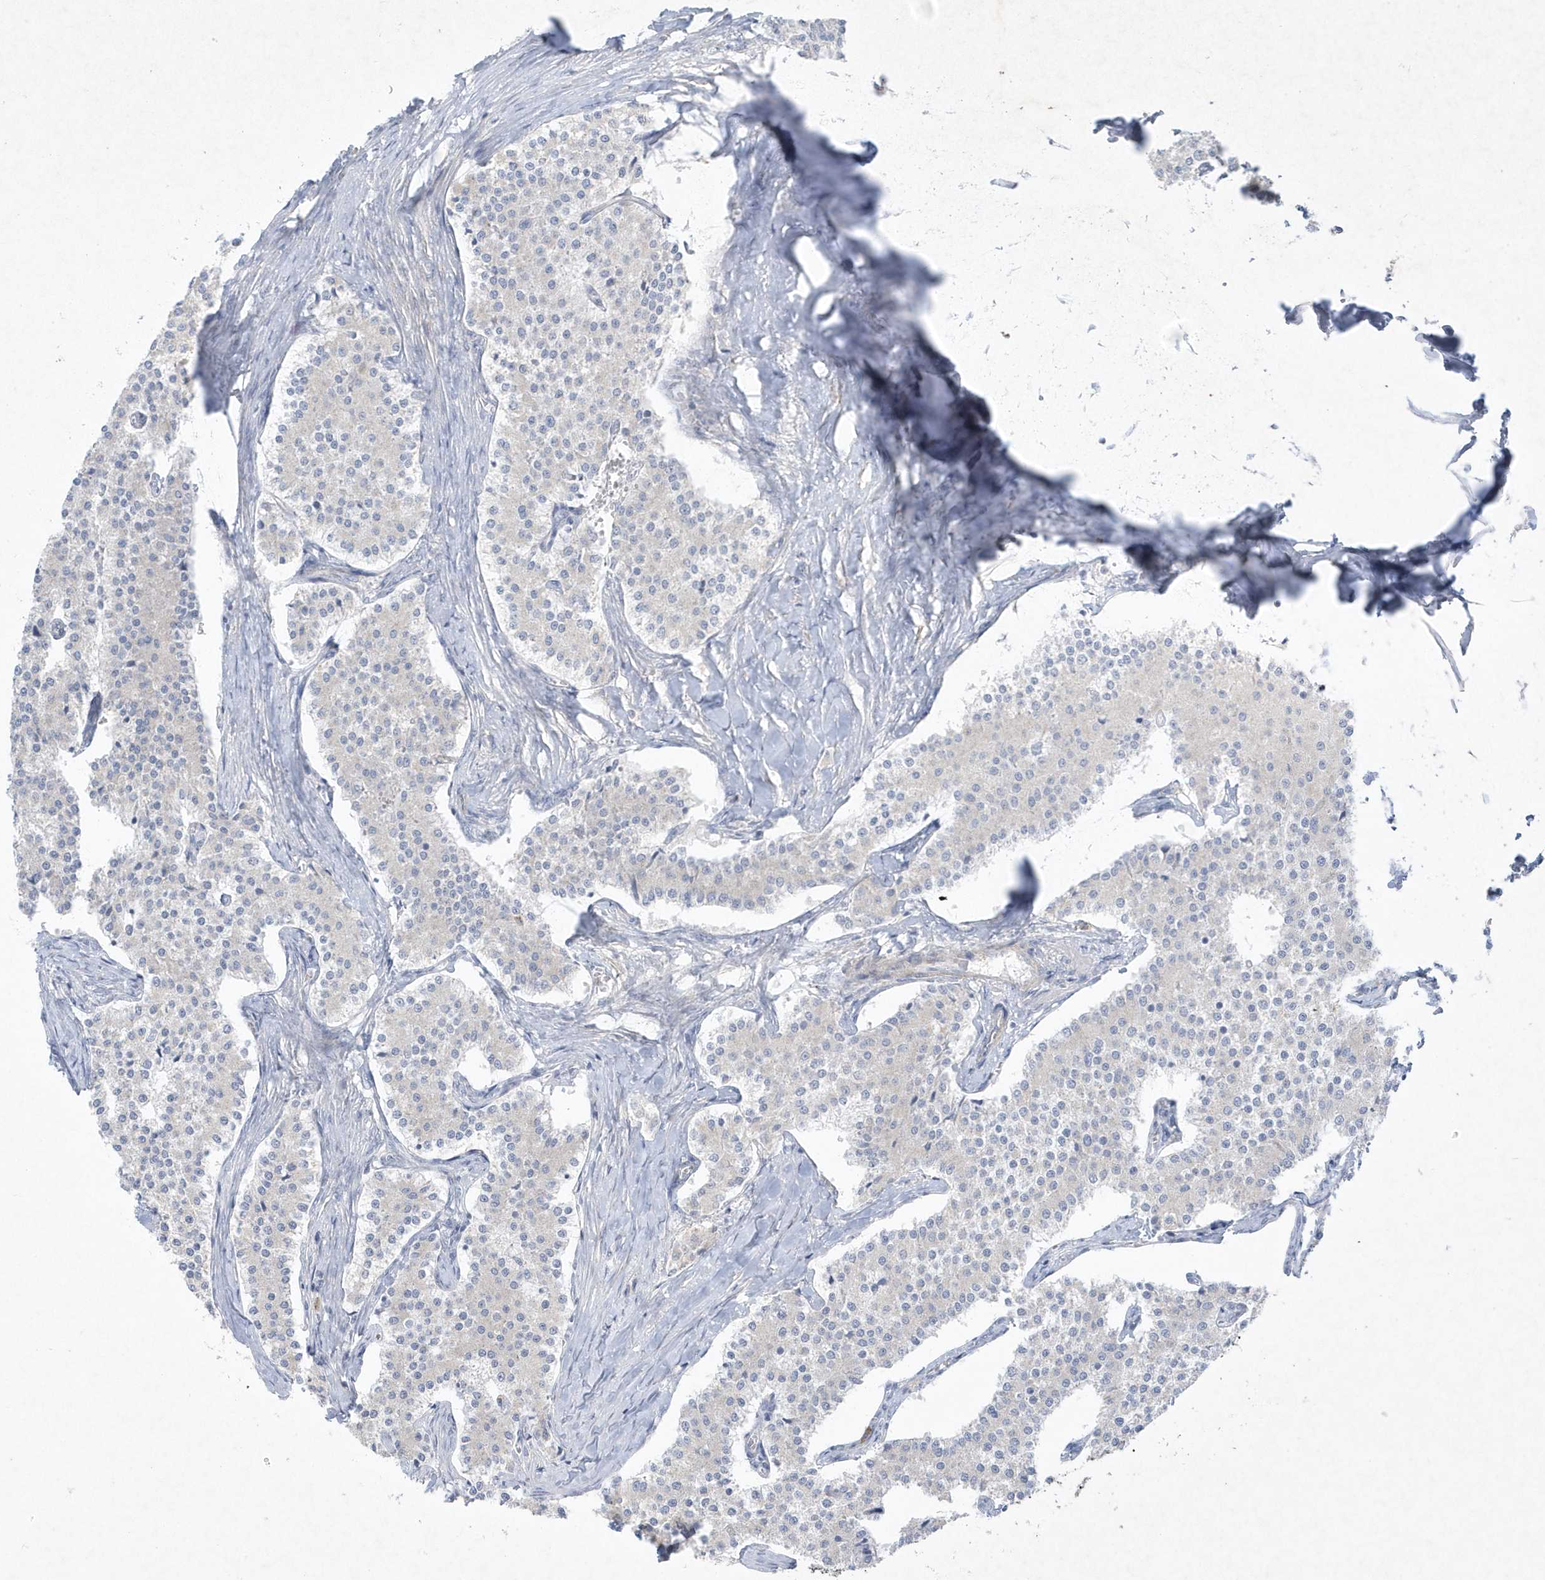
{"staining": {"intensity": "negative", "quantity": "none", "location": "none"}, "tissue": "carcinoid", "cell_type": "Tumor cells", "image_type": "cancer", "snomed": [{"axis": "morphology", "description": "Carcinoid, malignant, NOS"}, {"axis": "topography", "description": "Colon"}], "caption": "This is an immunohistochemistry histopathology image of carcinoid. There is no staining in tumor cells.", "gene": "LARS1", "patient": {"sex": "female", "age": 52}}